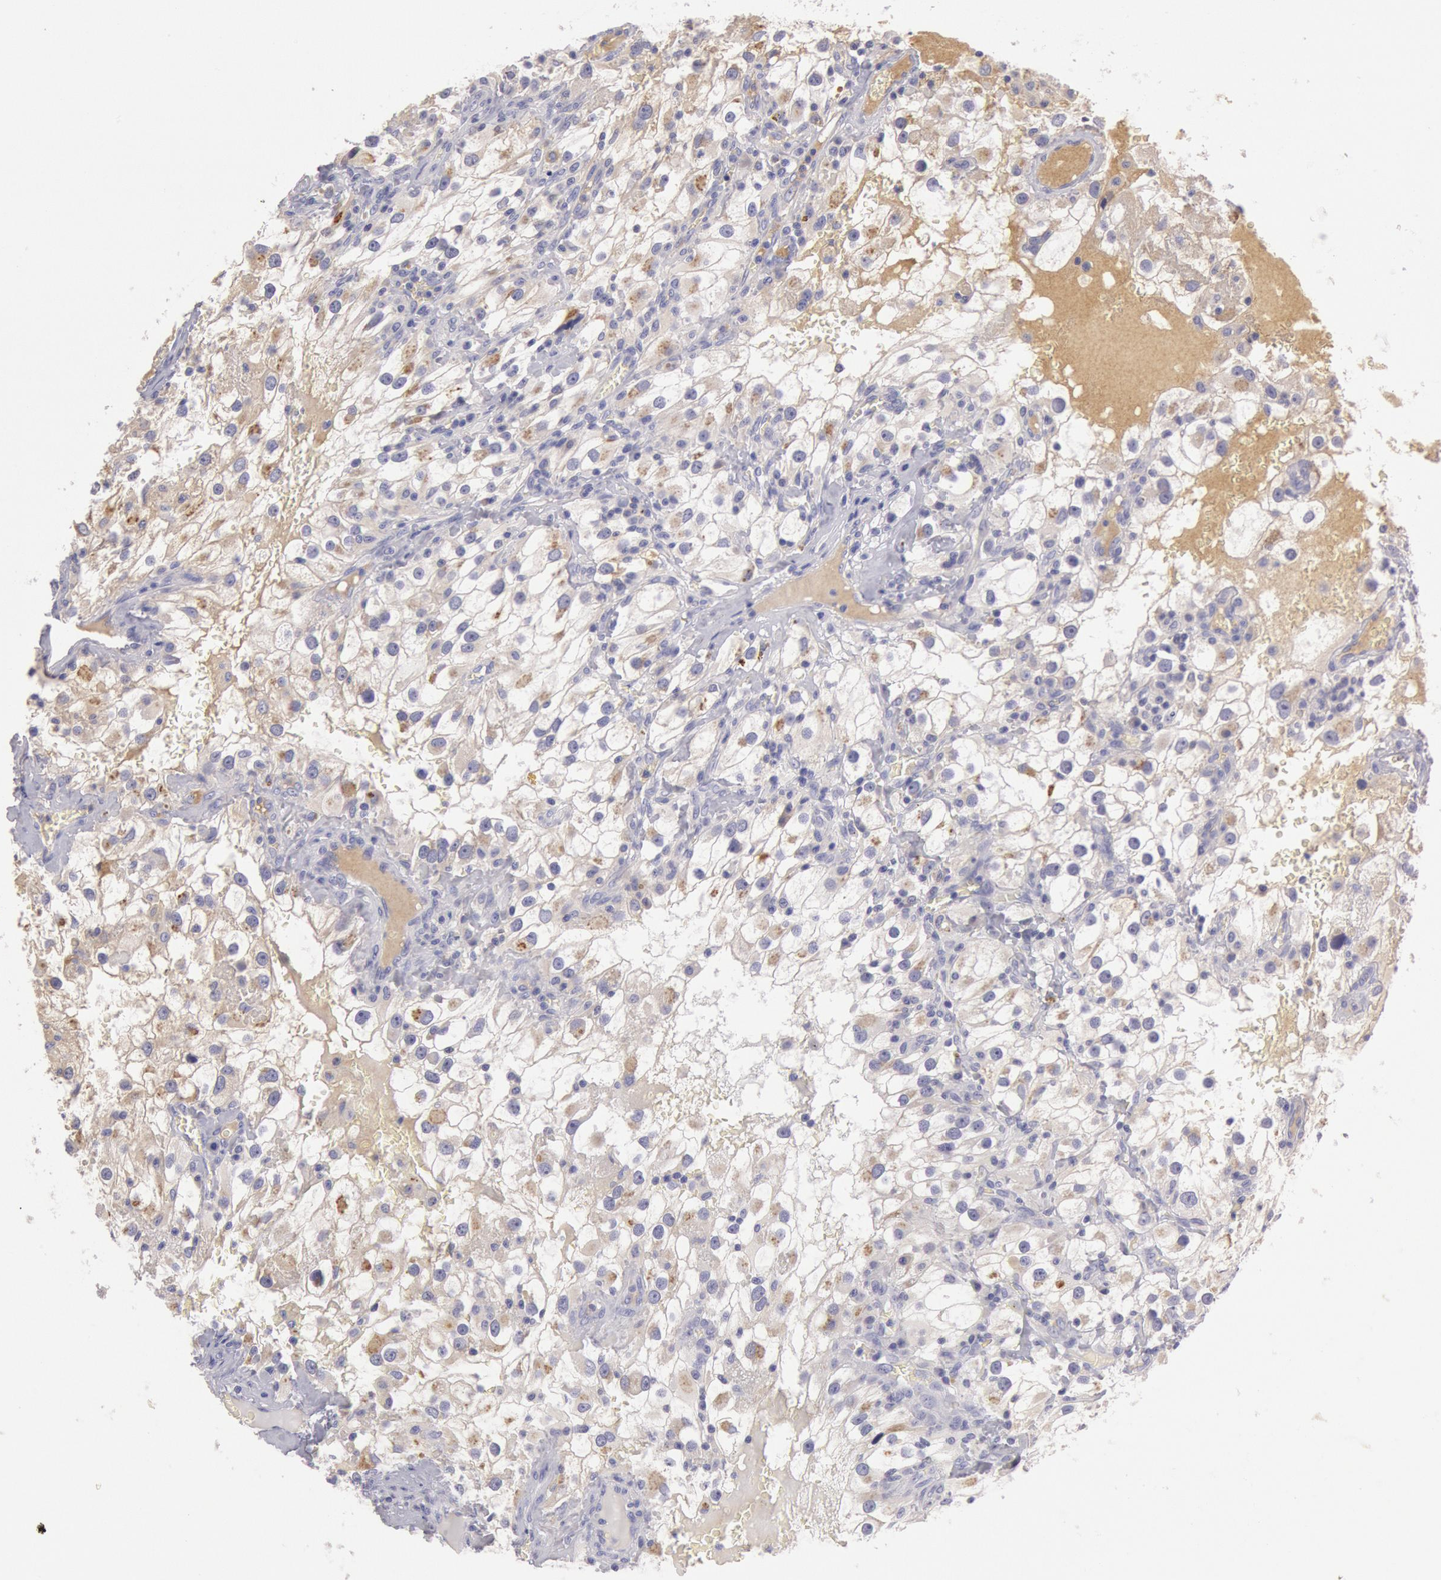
{"staining": {"intensity": "negative", "quantity": "none", "location": "none"}, "tissue": "renal cancer", "cell_type": "Tumor cells", "image_type": "cancer", "snomed": [{"axis": "morphology", "description": "Adenocarcinoma, NOS"}, {"axis": "topography", "description": "Kidney"}], "caption": "The image displays no significant expression in tumor cells of adenocarcinoma (renal).", "gene": "C1R", "patient": {"sex": "female", "age": 52}}